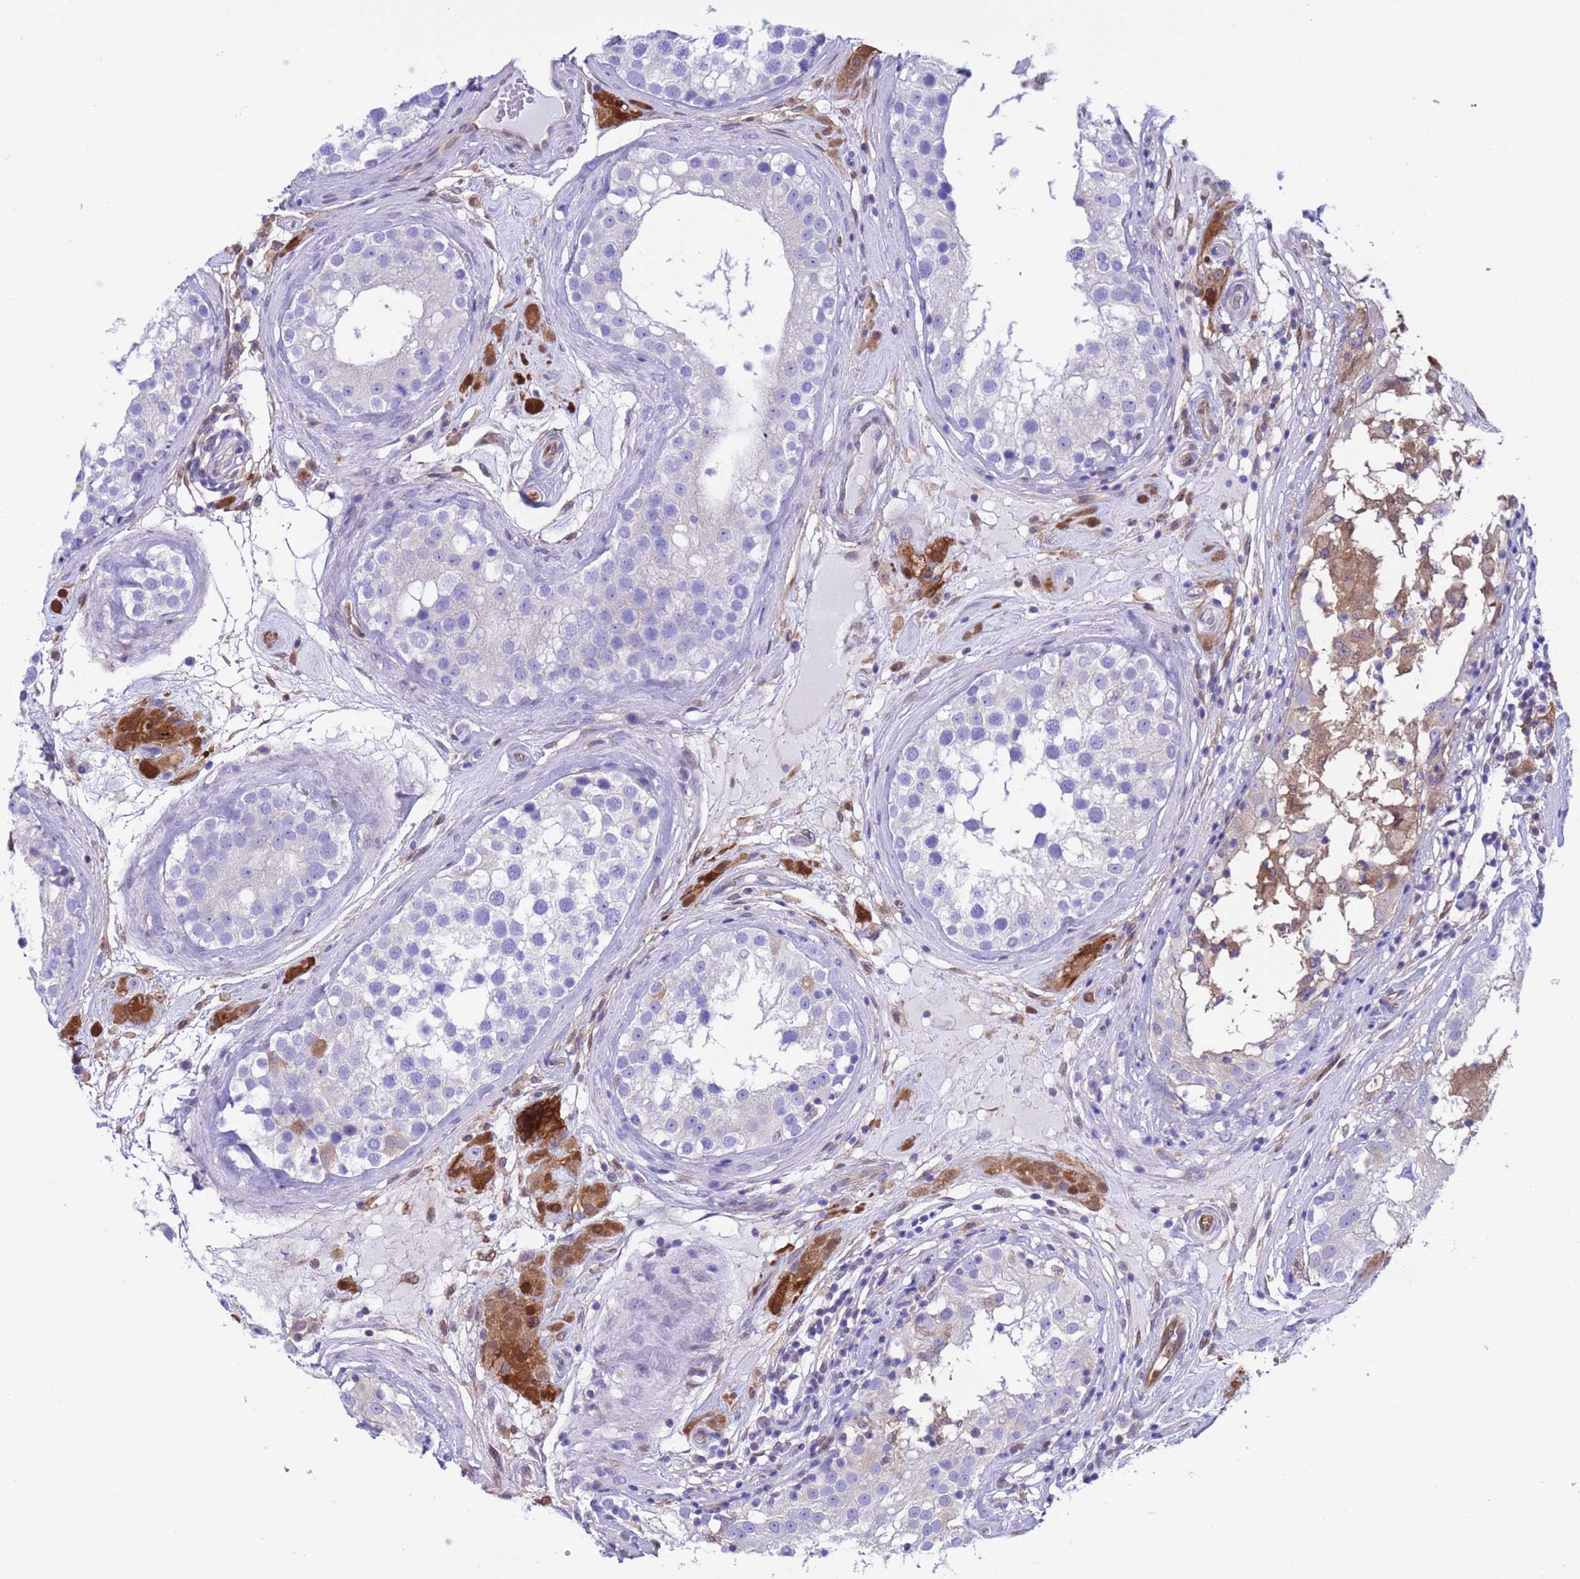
{"staining": {"intensity": "negative", "quantity": "none", "location": "none"}, "tissue": "testis", "cell_type": "Cells in seminiferous ducts", "image_type": "normal", "snomed": [{"axis": "morphology", "description": "Normal tissue, NOS"}, {"axis": "topography", "description": "Testis"}], "caption": "Image shows no significant protein positivity in cells in seminiferous ducts of unremarkable testis. (Stains: DAB immunohistochemistry (IHC) with hematoxylin counter stain, Microscopy: brightfield microscopy at high magnification).", "gene": "C6orf47", "patient": {"sex": "male", "age": 46}}